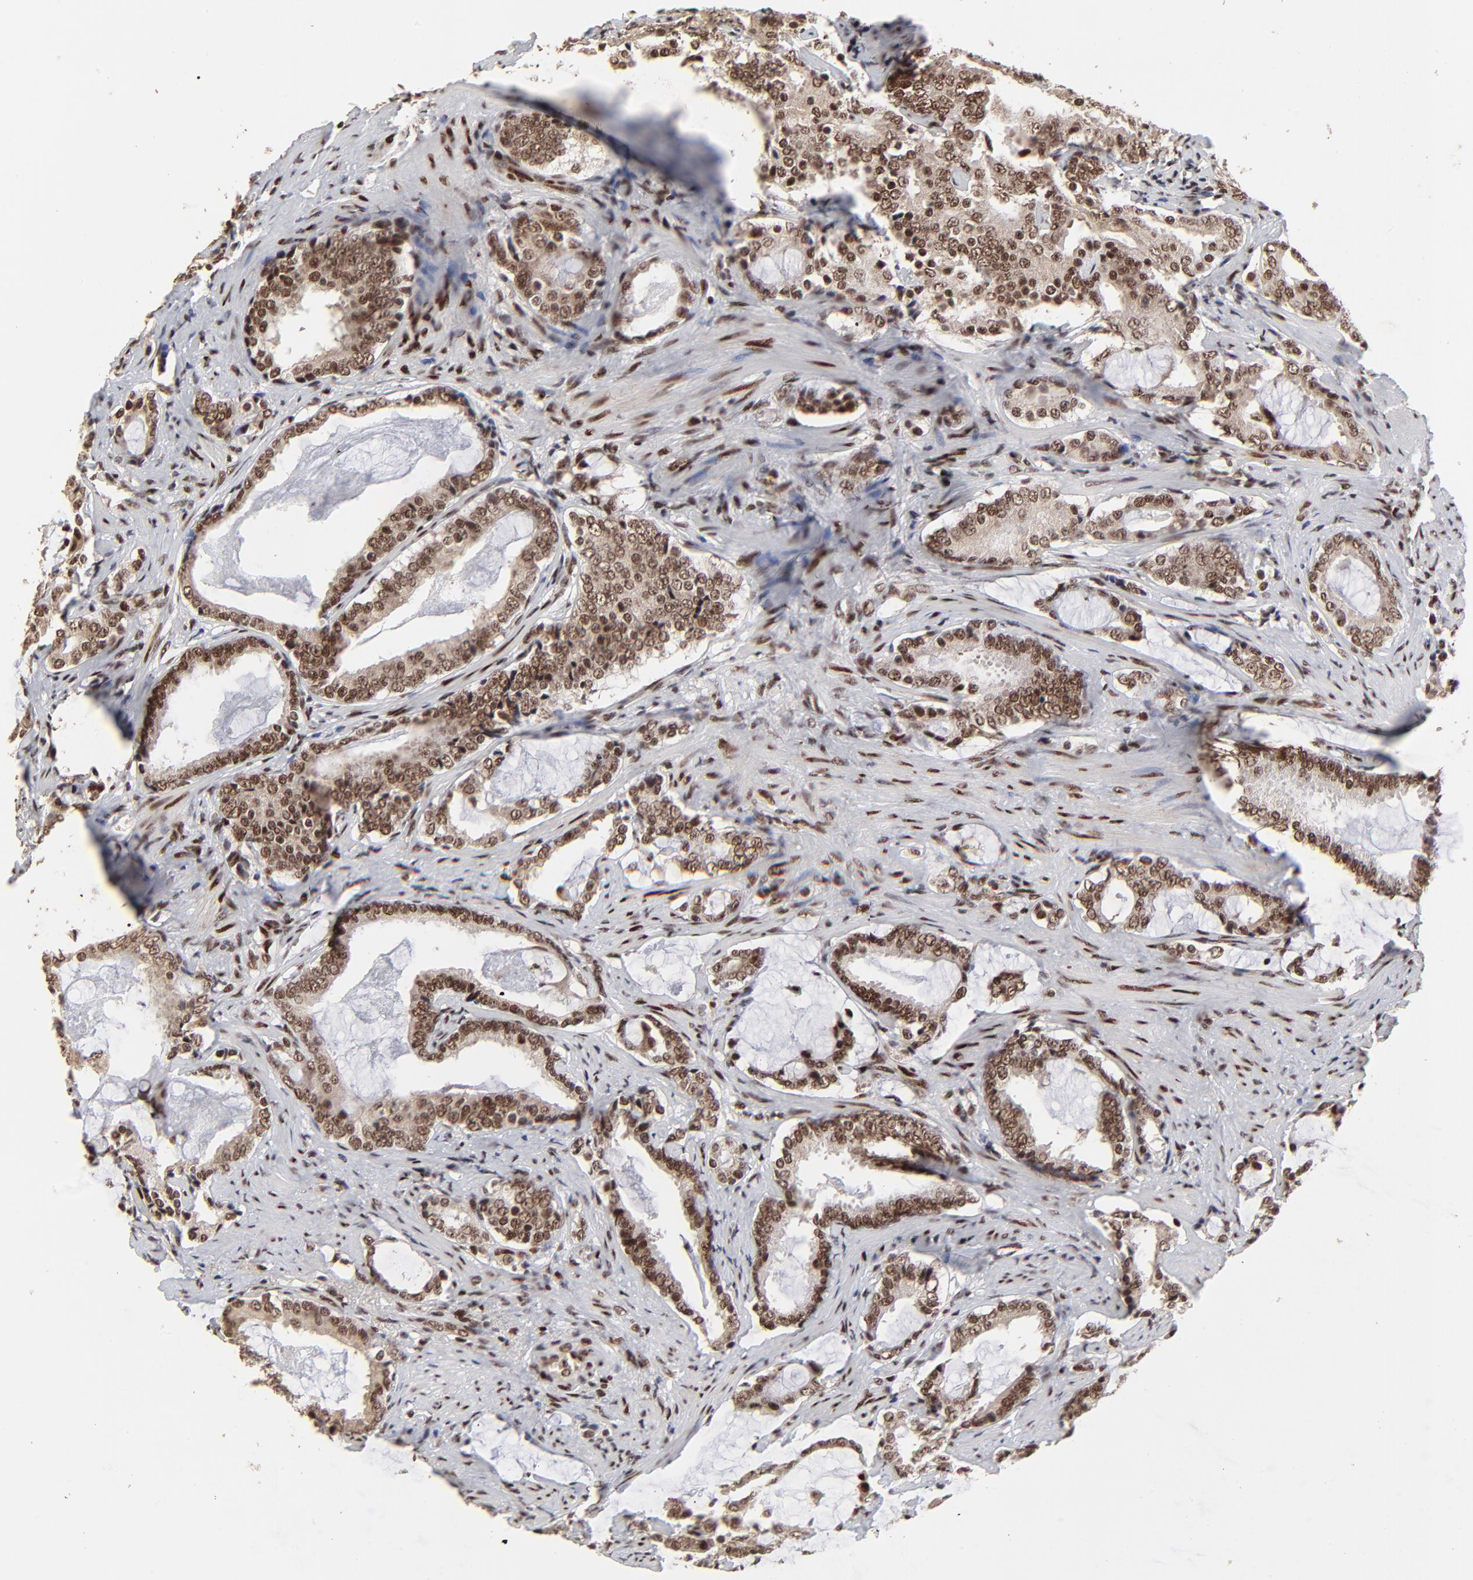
{"staining": {"intensity": "moderate", "quantity": ">75%", "location": "nuclear"}, "tissue": "prostate cancer", "cell_type": "Tumor cells", "image_type": "cancer", "snomed": [{"axis": "morphology", "description": "Adenocarcinoma, Low grade"}, {"axis": "topography", "description": "Prostate"}], "caption": "This histopathology image reveals prostate cancer (low-grade adenocarcinoma) stained with immunohistochemistry (IHC) to label a protein in brown. The nuclear of tumor cells show moderate positivity for the protein. Nuclei are counter-stained blue.", "gene": "RBM22", "patient": {"sex": "male", "age": 59}}